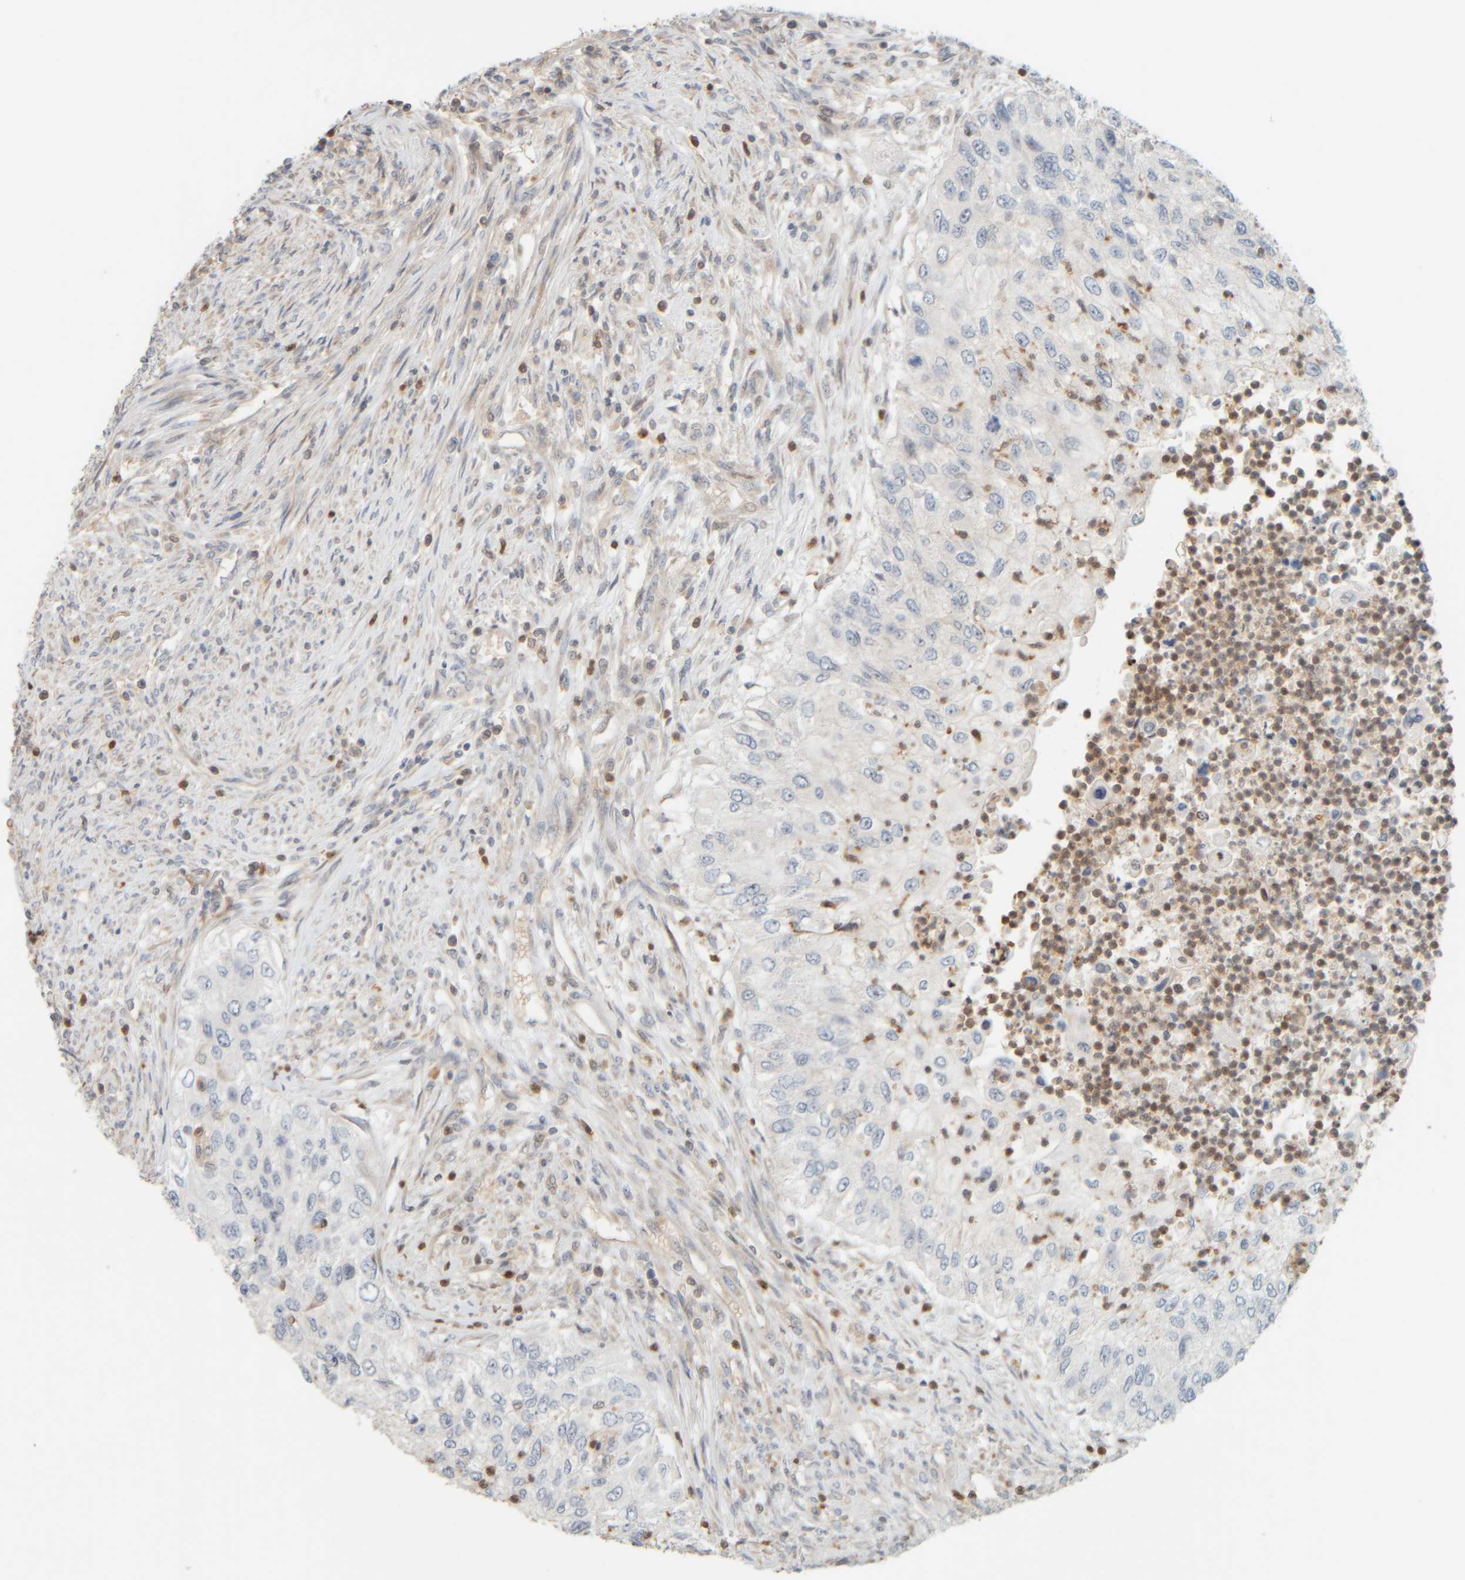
{"staining": {"intensity": "negative", "quantity": "none", "location": "none"}, "tissue": "urothelial cancer", "cell_type": "Tumor cells", "image_type": "cancer", "snomed": [{"axis": "morphology", "description": "Urothelial carcinoma, High grade"}, {"axis": "topography", "description": "Urinary bladder"}], "caption": "This is a photomicrograph of IHC staining of urothelial cancer, which shows no positivity in tumor cells.", "gene": "PTGES3L-AARSD1", "patient": {"sex": "female", "age": 60}}